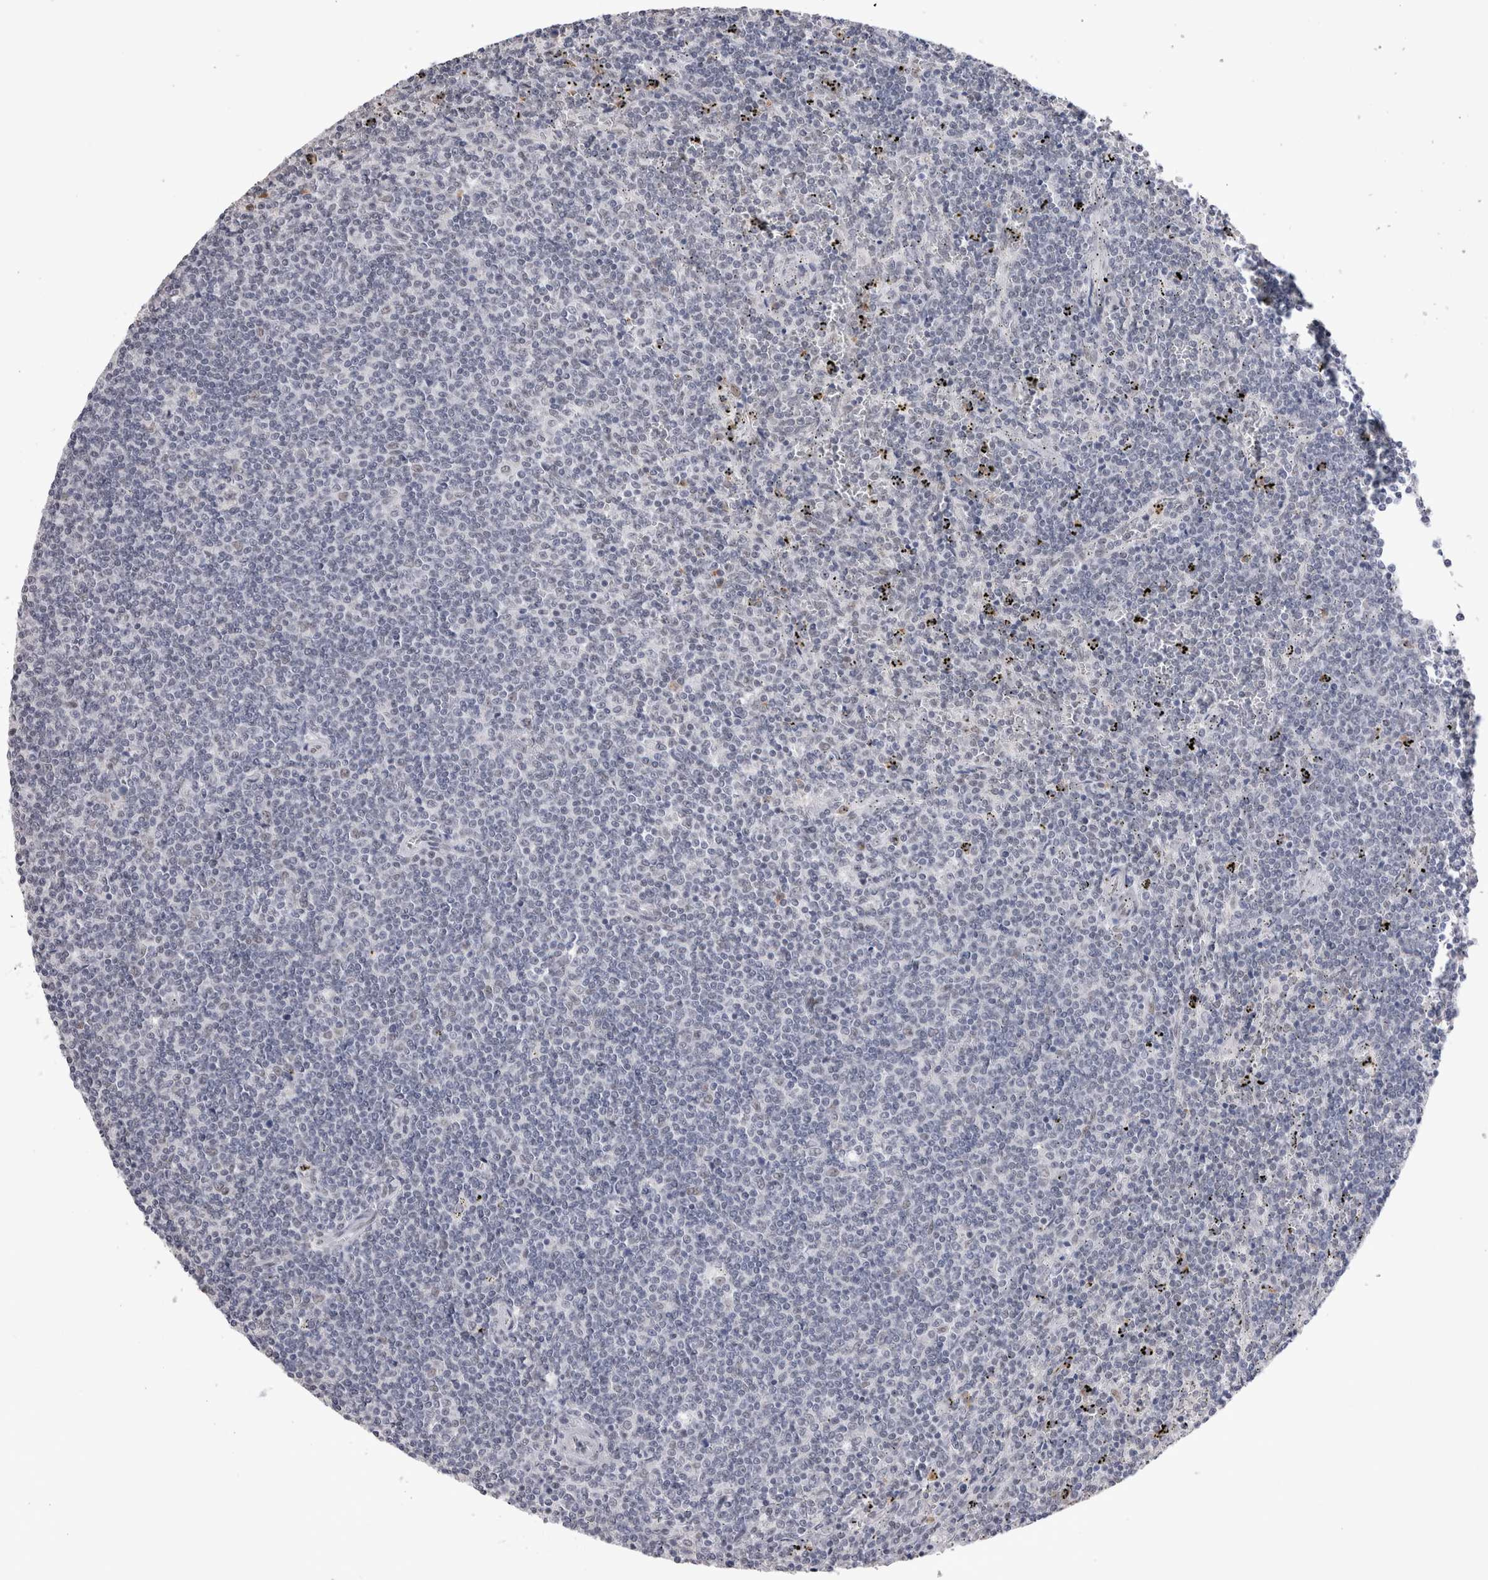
{"staining": {"intensity": "negative", "quantity": "none", "location": "none"}, "tissue": "lymphoma", "cell_type": "Tumor cells", "image_type": "cancer", "snomed": [{"axis": "morphology", "description": "Malignant lymphoma, non-Hodgkin's type, Low grade"}, {"axis": "topography", "description": "Spleen"}], "caption": "Lymphoma stained for a protein using IHC exhibits no staining tumor cells.", "gene": "RBM6", "patient": {"sex": "female", "age": 50}}